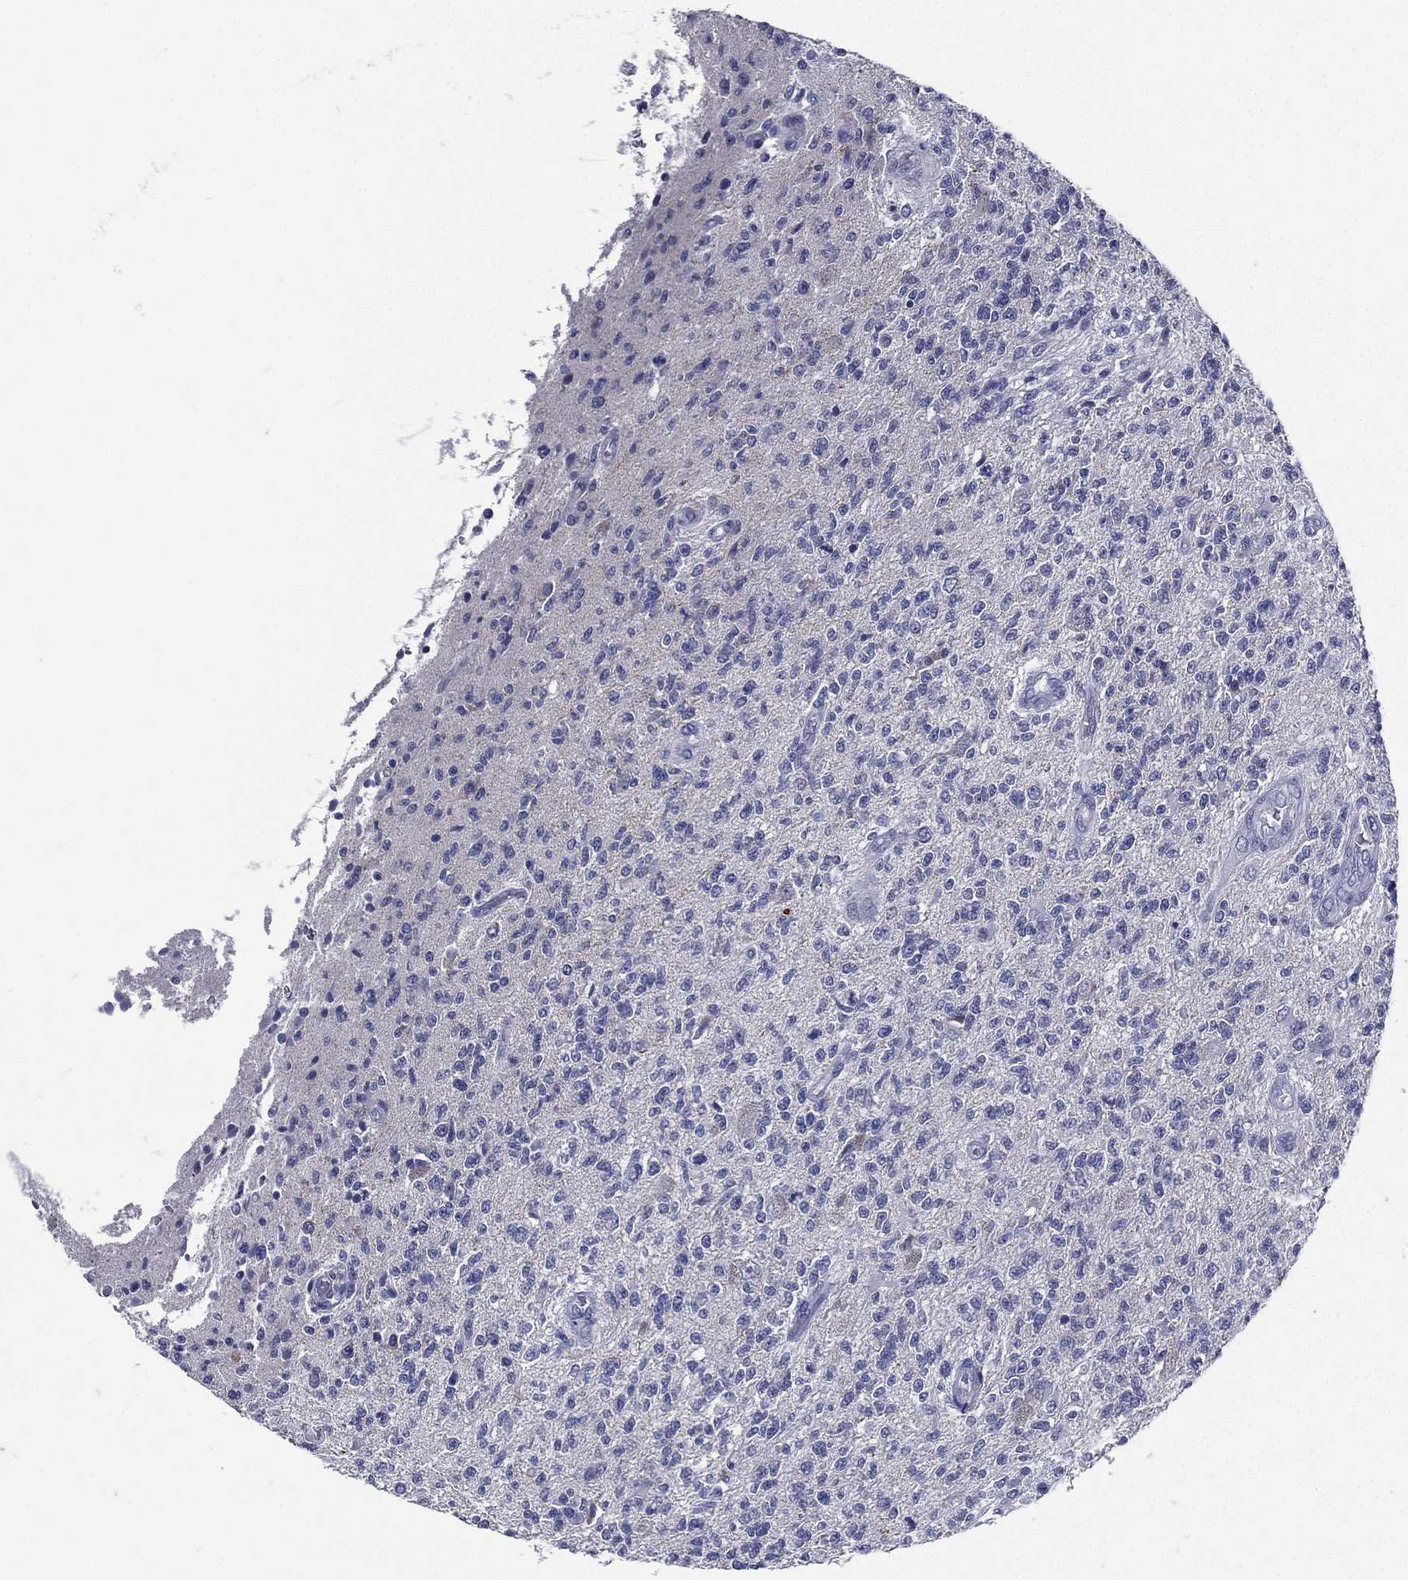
{"staining": {"intensity": "negative", "quantity": "none", "location": "none"}, "tissue": "glioma", "cell_type": "Tumor cells", "image_type": "cancer", "snomed": [{"axis": "morphology", "description": "Glioma, malignant, High grade"}, {"axis": "topography", "description": "Brain"}], "caption": "Tumor cells show no significant protein expression in high-grade glioma (malignant).", "gene": "TGM1", "patient": {"sex": "male", "age": 56}}